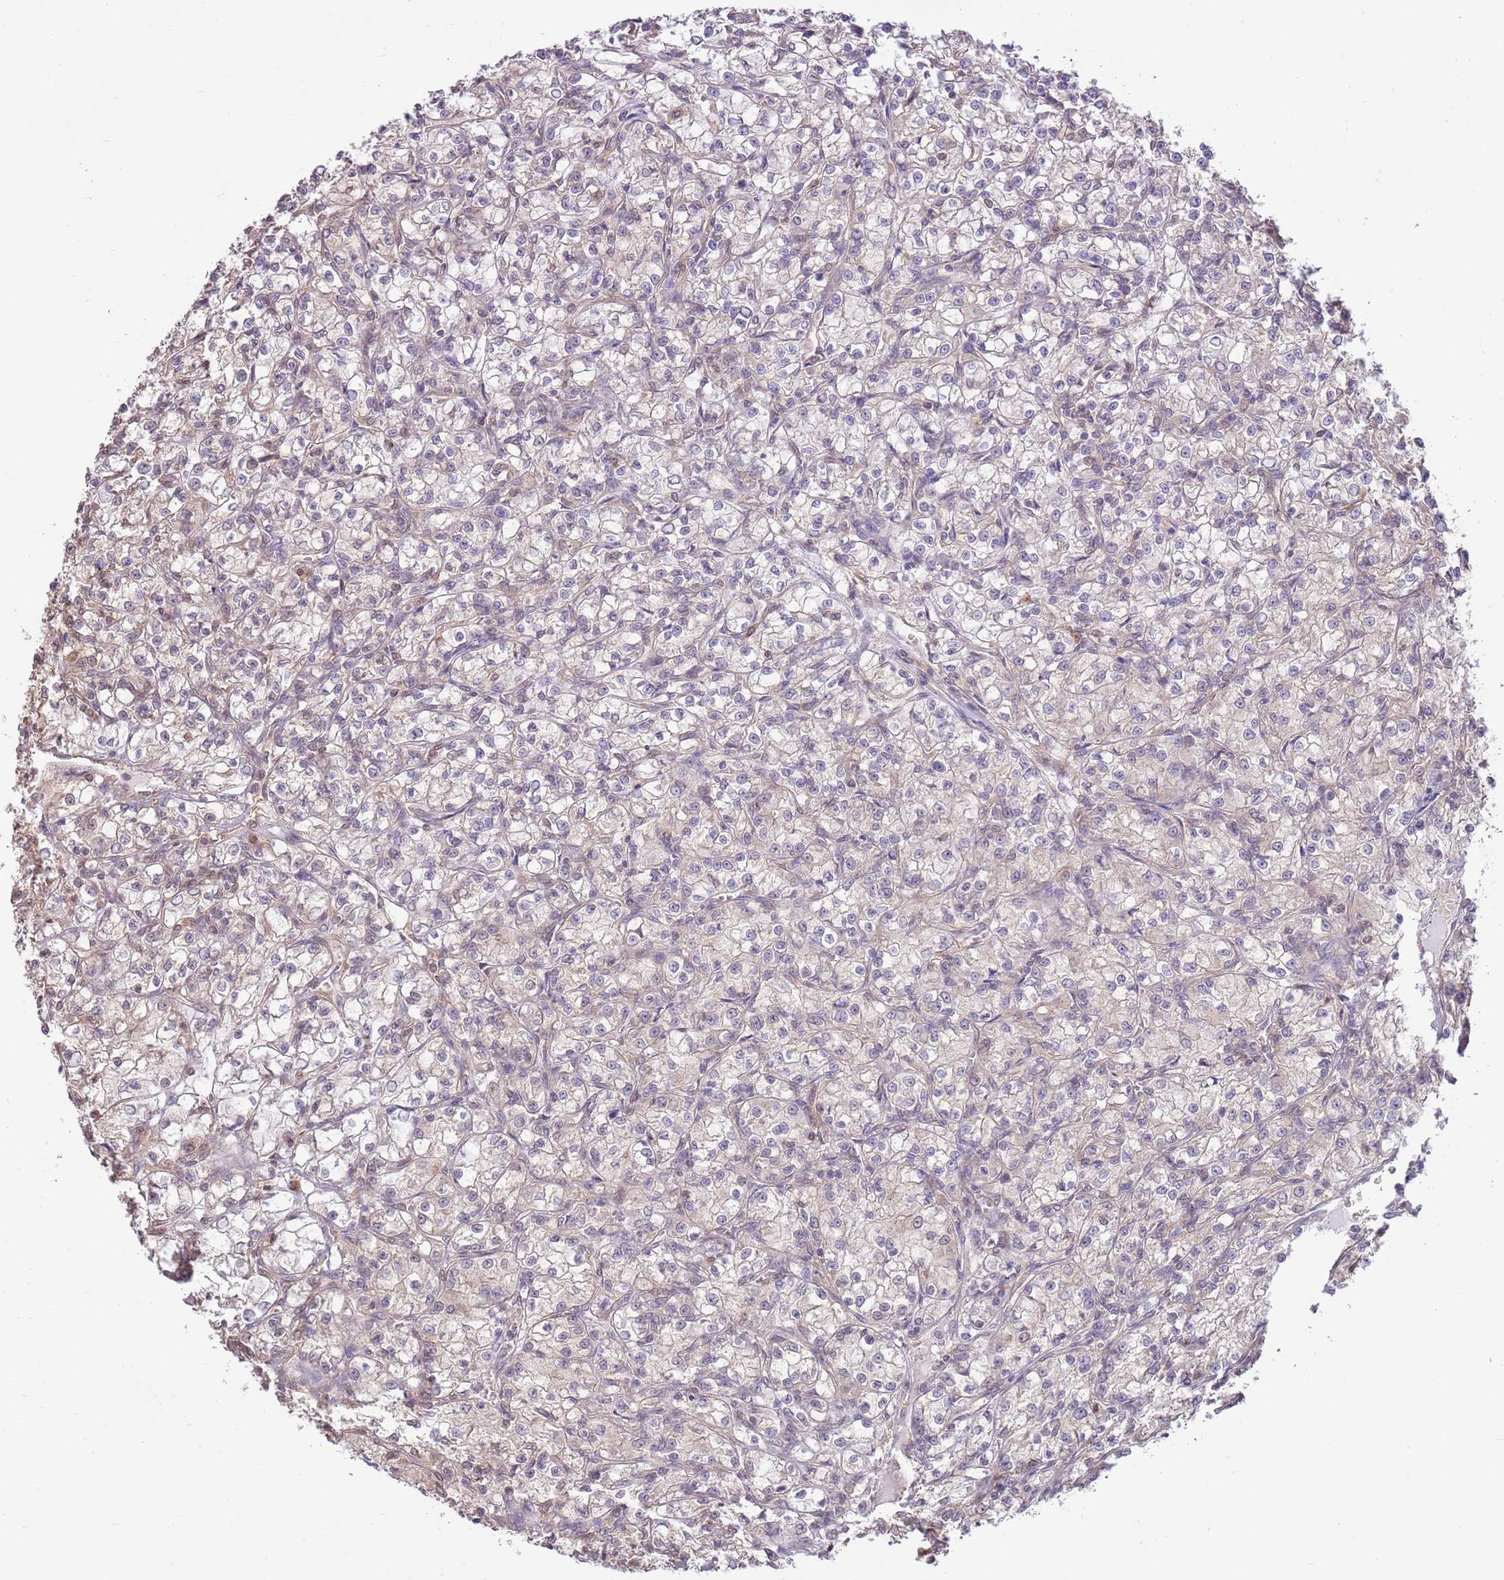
{"staining": {"intensity": "weak", "quantity": "<25%", "location": "cytoplasmic/membranous,nuclear"}, "tissue": "renal cancer", "cell_type": "Tumor cells", "image_type": "cancer", "snomed": [{"axis": "morphology", "description": "Adenocarcinoma, NOS"}, {"axis": "topography", "description": "Kidney"}], "caption": "The immunohistochemistry histopathology image has no significant staining in tumor cells of renal adenocarcinoma tissue.", "gene": "NSFL1C", "patient": {"sex": "female", "age": 59}}